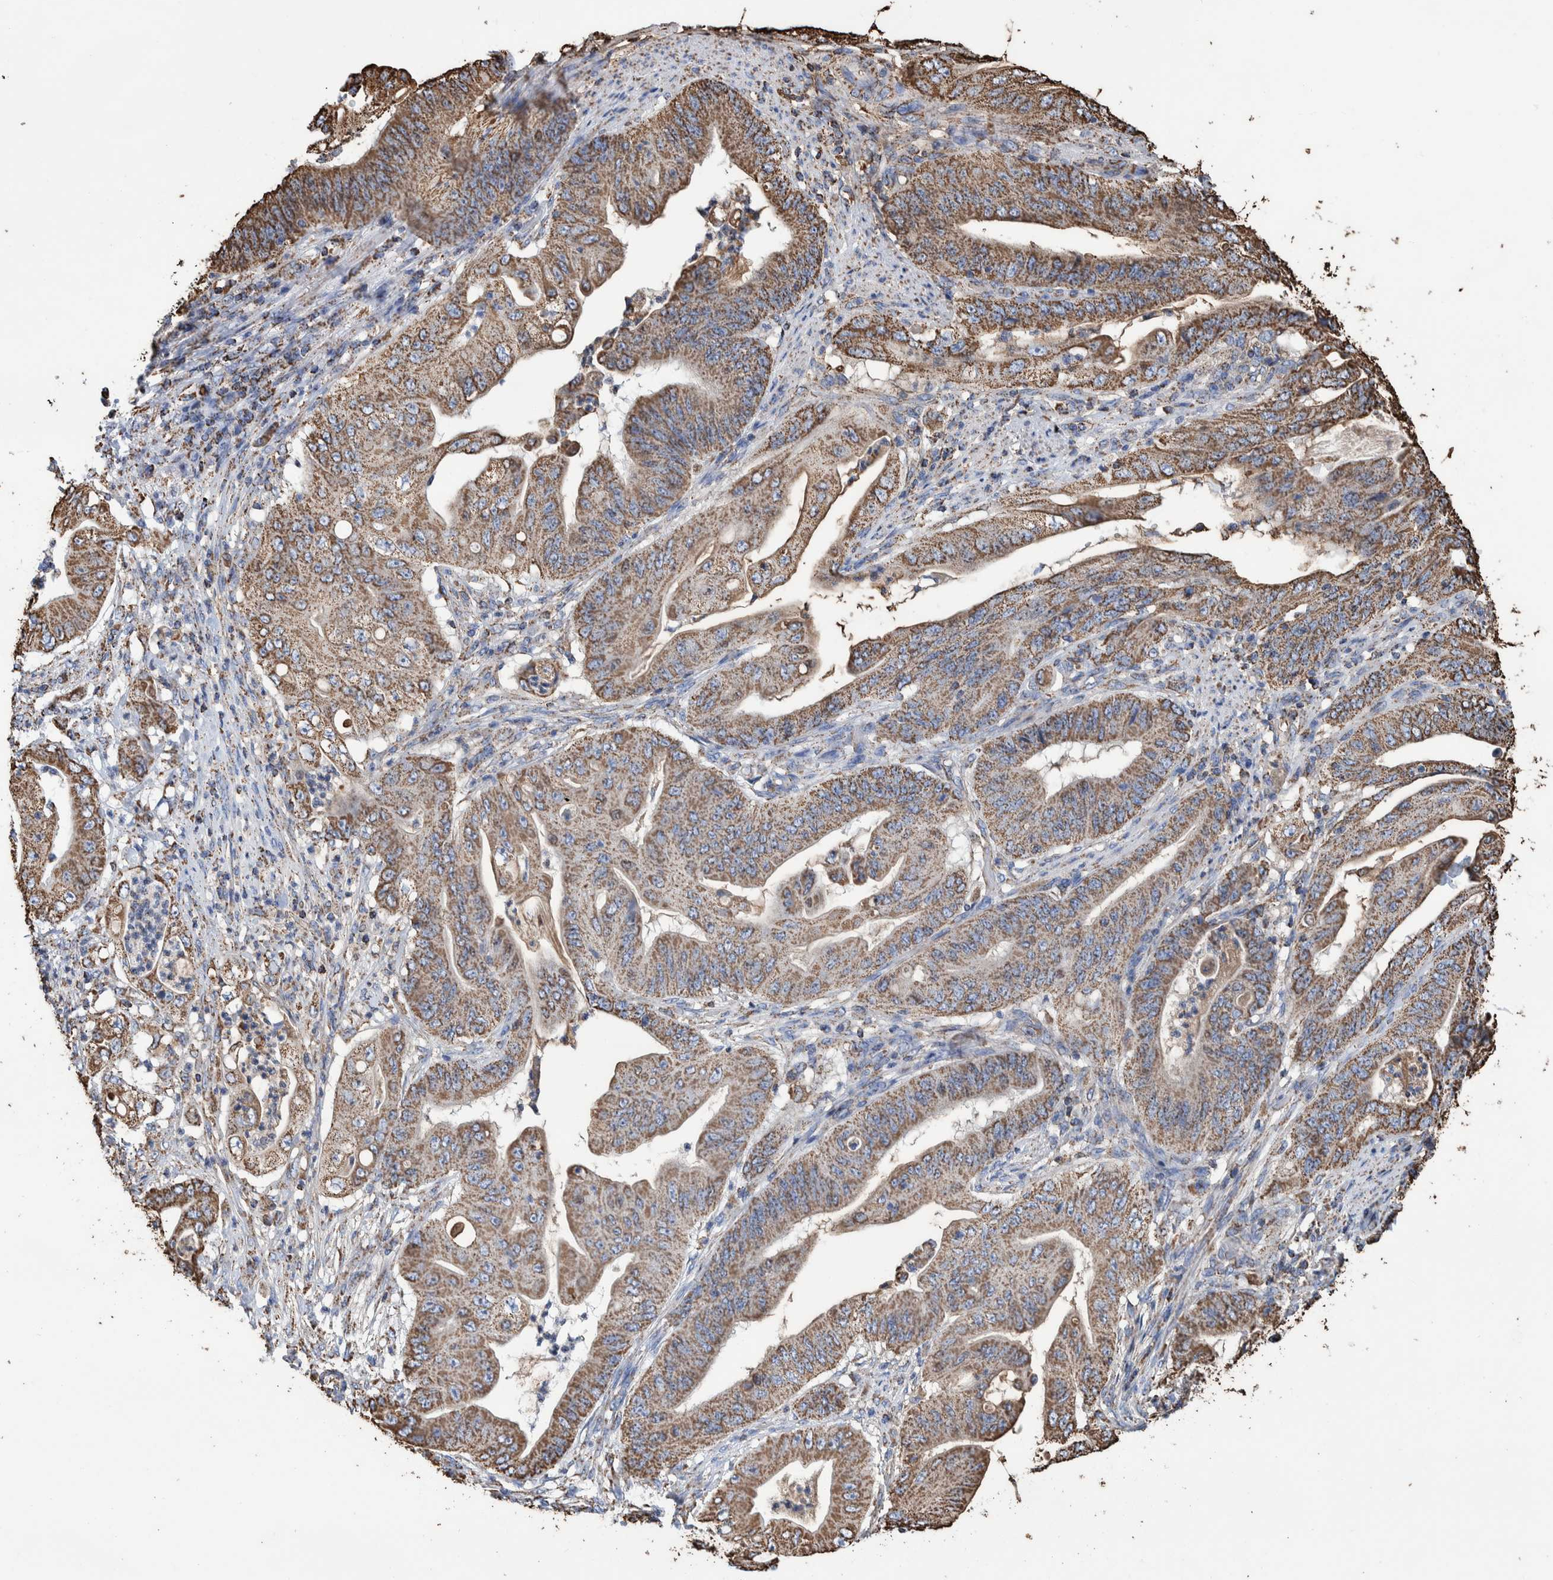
{"staining": {"intensity": "moderate", "quantity": ">75%", "location": "cytoplasmic/membranous"}, "tissue": "stomach cancer", "cell_type": "Tumor cells", "image_type": "cancer", "snomed": [{"axis": "morphology", "description": "Adenocarcinoma, NOS"}, {"axis": "topography", "description": "Stomach"}], "caption": "A medium amount of moderate cytoplasmic/membranous expression is present in approximately >75% of tumor cells in stomach cancer tissue.", "gene": "VPS26C", "patient": {"sex": "female", "age": 73}}